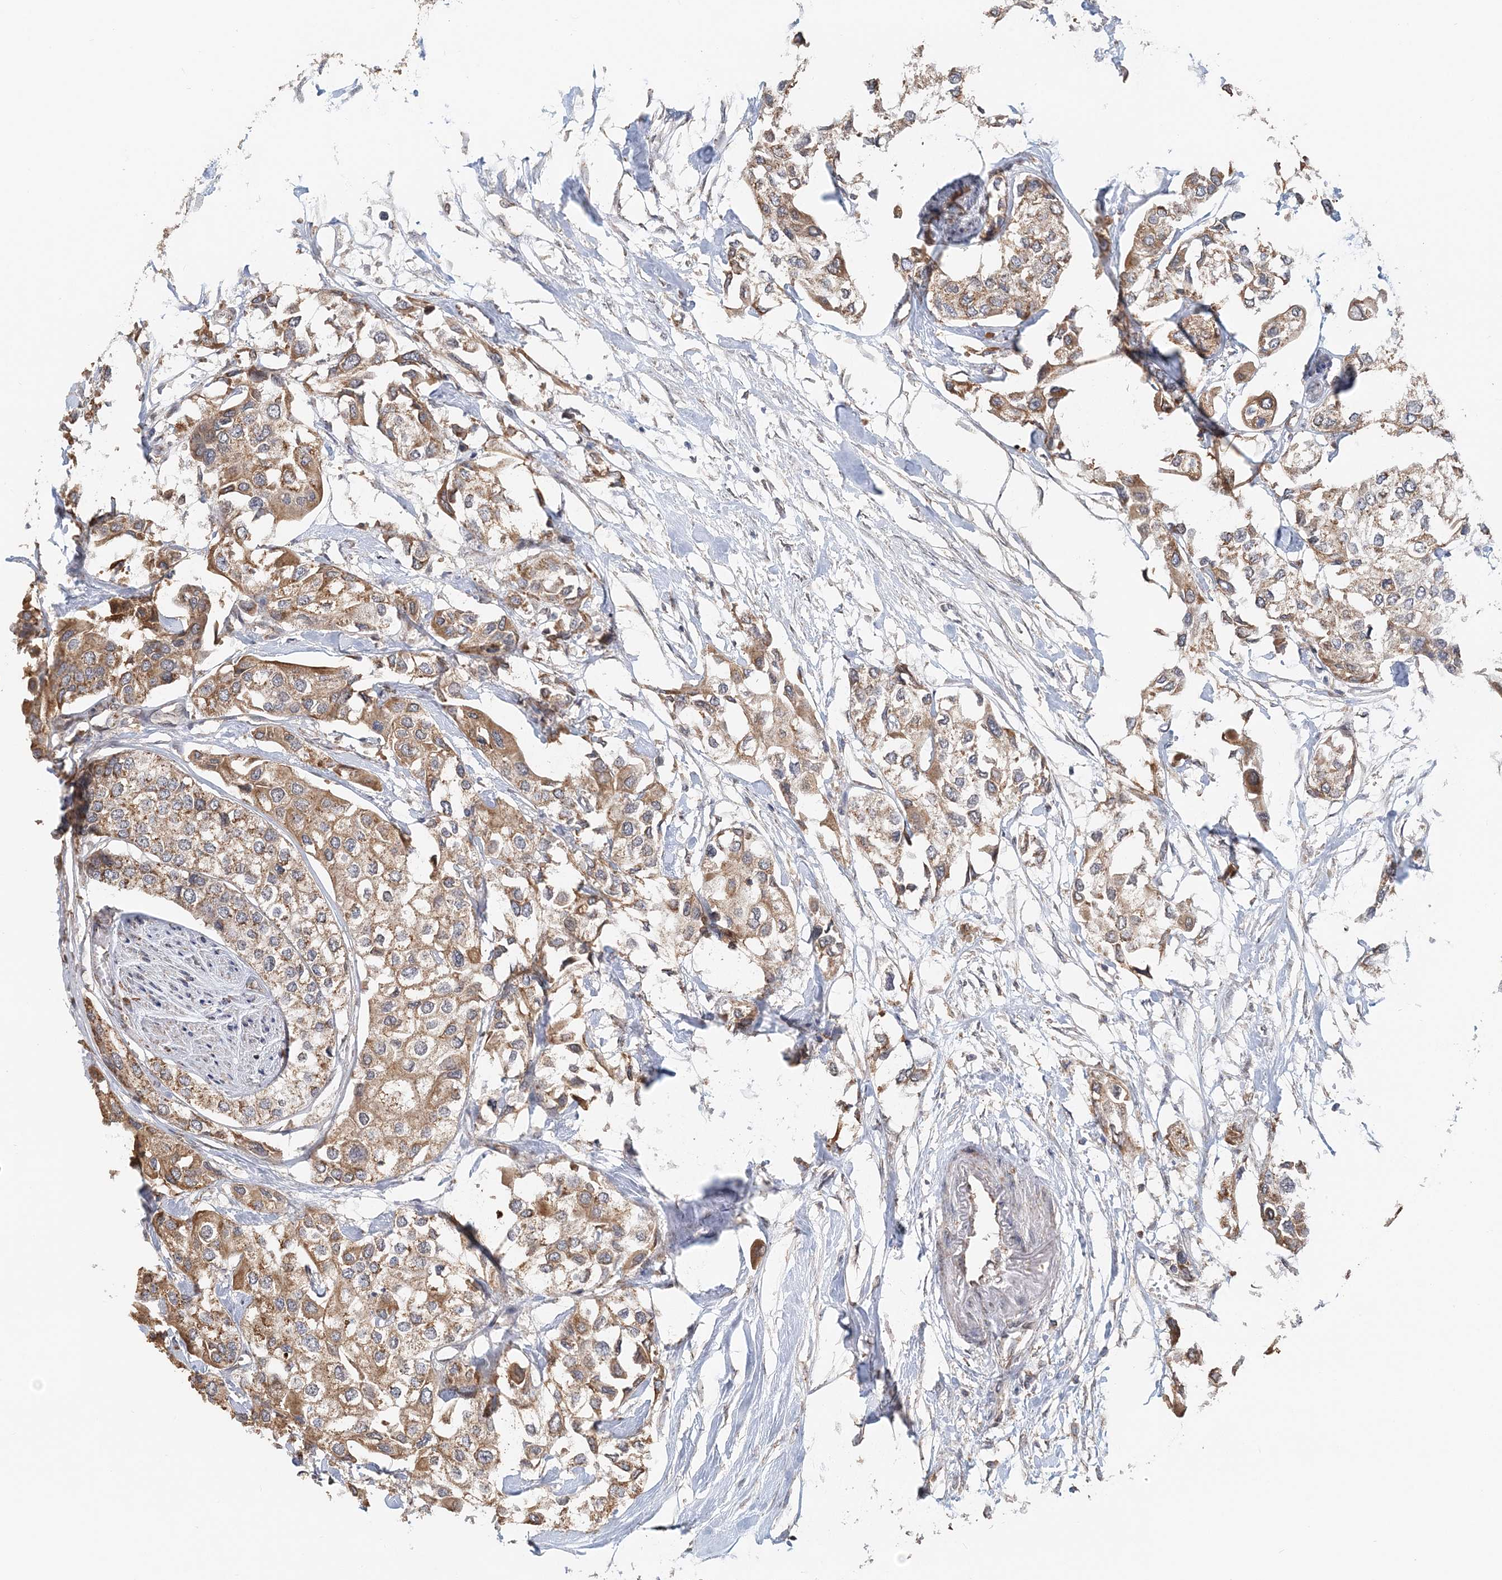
{"staining": {"intensity": "moderate", "quantity": ">75%", "location": "cytoplasmic/membranous"}, "tissue": "urothelial cancer", "cell_type": "Tumor cells", "image_type": "cancer", "snomed": [{"axis": "morphology", "description": "Urothelial carcinoma, High grade"}, {"axis": "topography", "description": "Urinary bladder"}], "caption": "Immunohistochemical staining of urothelial carcinoma (high-grade) shows medium levels of moderate cytoplasmic/membranous protein positivity in about >75% of tumor cells.", "gene": "FBXO38", "patient": {"sex": "male", "age": 64}}